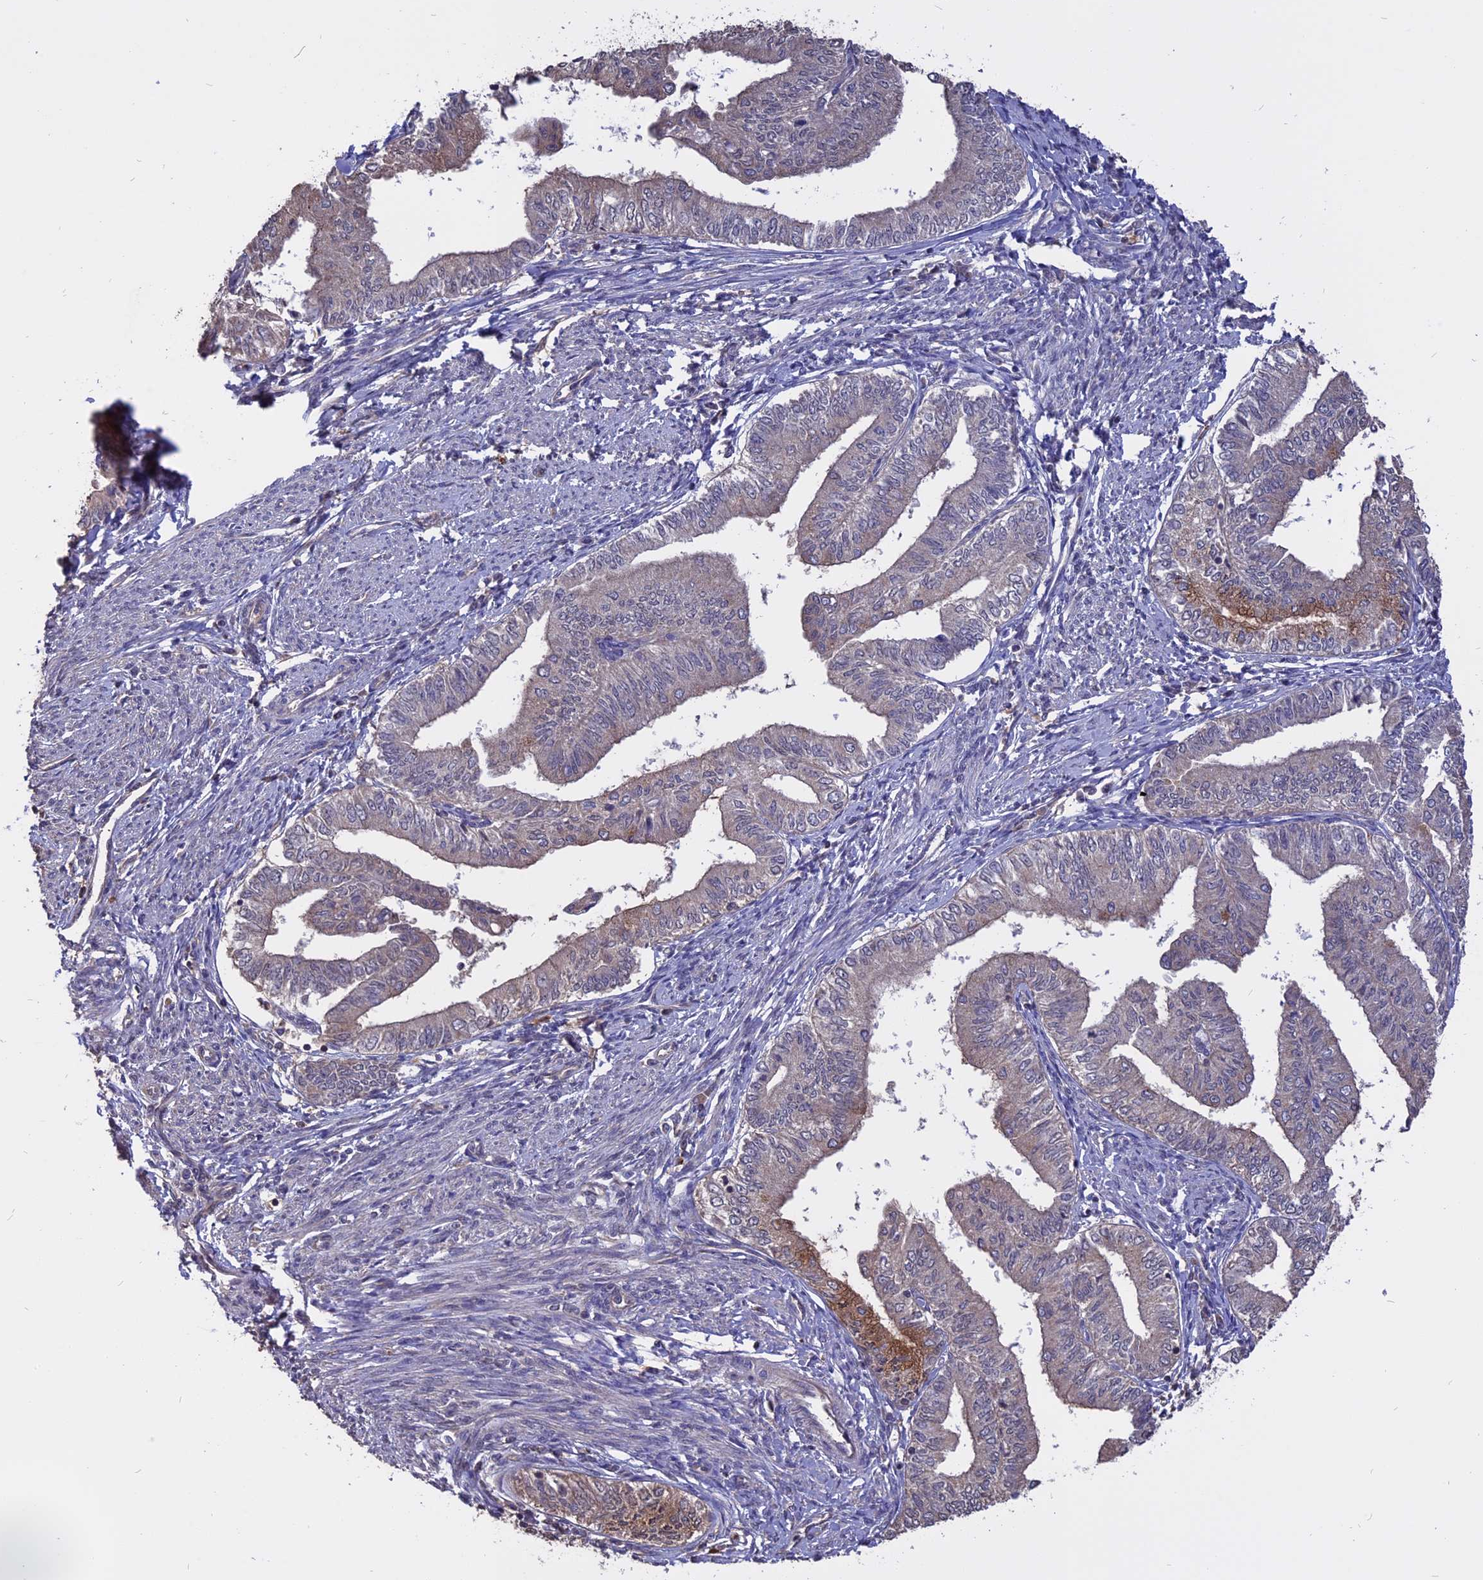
{"staining": {"intensity": "moderate", "quantity": "<25%", "location": "cytoplasmic/membranous"}, "tissue": "endometrial cancer", "cell_type": "Tumor cells", "image_type": "cancer", "snomed": [{"axis": "morphology", "description": "Adenocarcinoma, NOS"}, {"axis": "topography", "description": "Endometrium"}], "caption": "DAB (3,3'-diaminobenzidine) immunohistochemical staining of human endometrial cancer (adenocarcinoma) demonstrates moderate cytoplasmic/membranous protein positivity in approximately <25% of tumor cells. The staining was performed using DAB, with brown indicating positive protein expression. Nuclei are stained blue with hematoxylin.", "gene": "CARMIL2", "patient": {"sex": "female", "age": 66}}